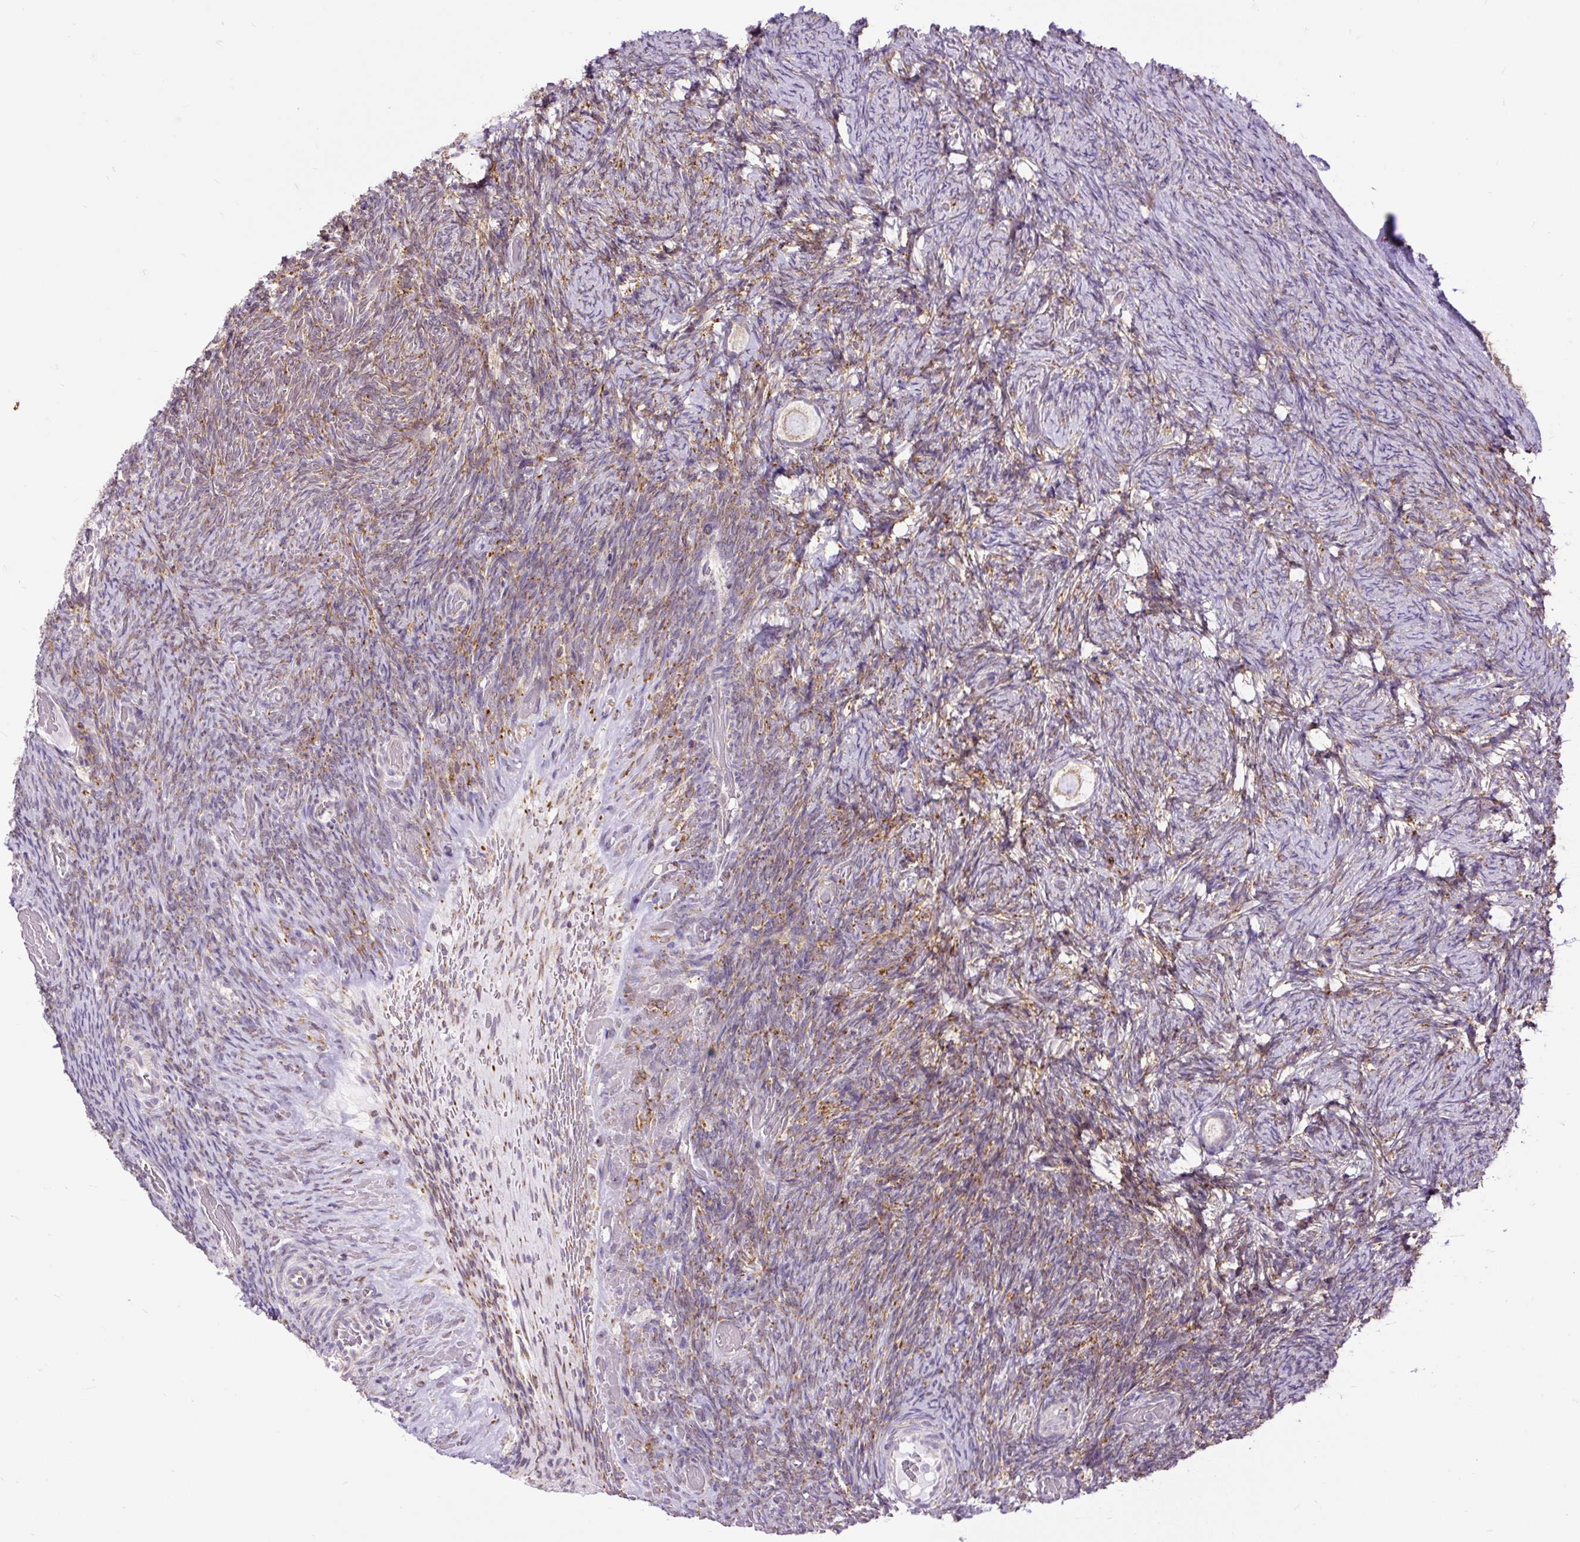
{"staining": {"intensity": "moderate", "quantity": "25%-75%", "location": "cytoplasmic/membranous"}, "tissue": "ovary", "cell_type": "Follicle cells", "image_type": "normal", "snomed": [{"axis": "morphology", "description": "Normal tissue, NOS"}, {"axis": "topography", "description": "Ovary"}], "caption": "Moderate cytoplasmic/membranous staining is identified in approximately 25%-75% of follicle cells in normal ovary. Nuclei are stained in blue.", "gene": "DDOST", "patient": {"sex": "female", "age": 34}}